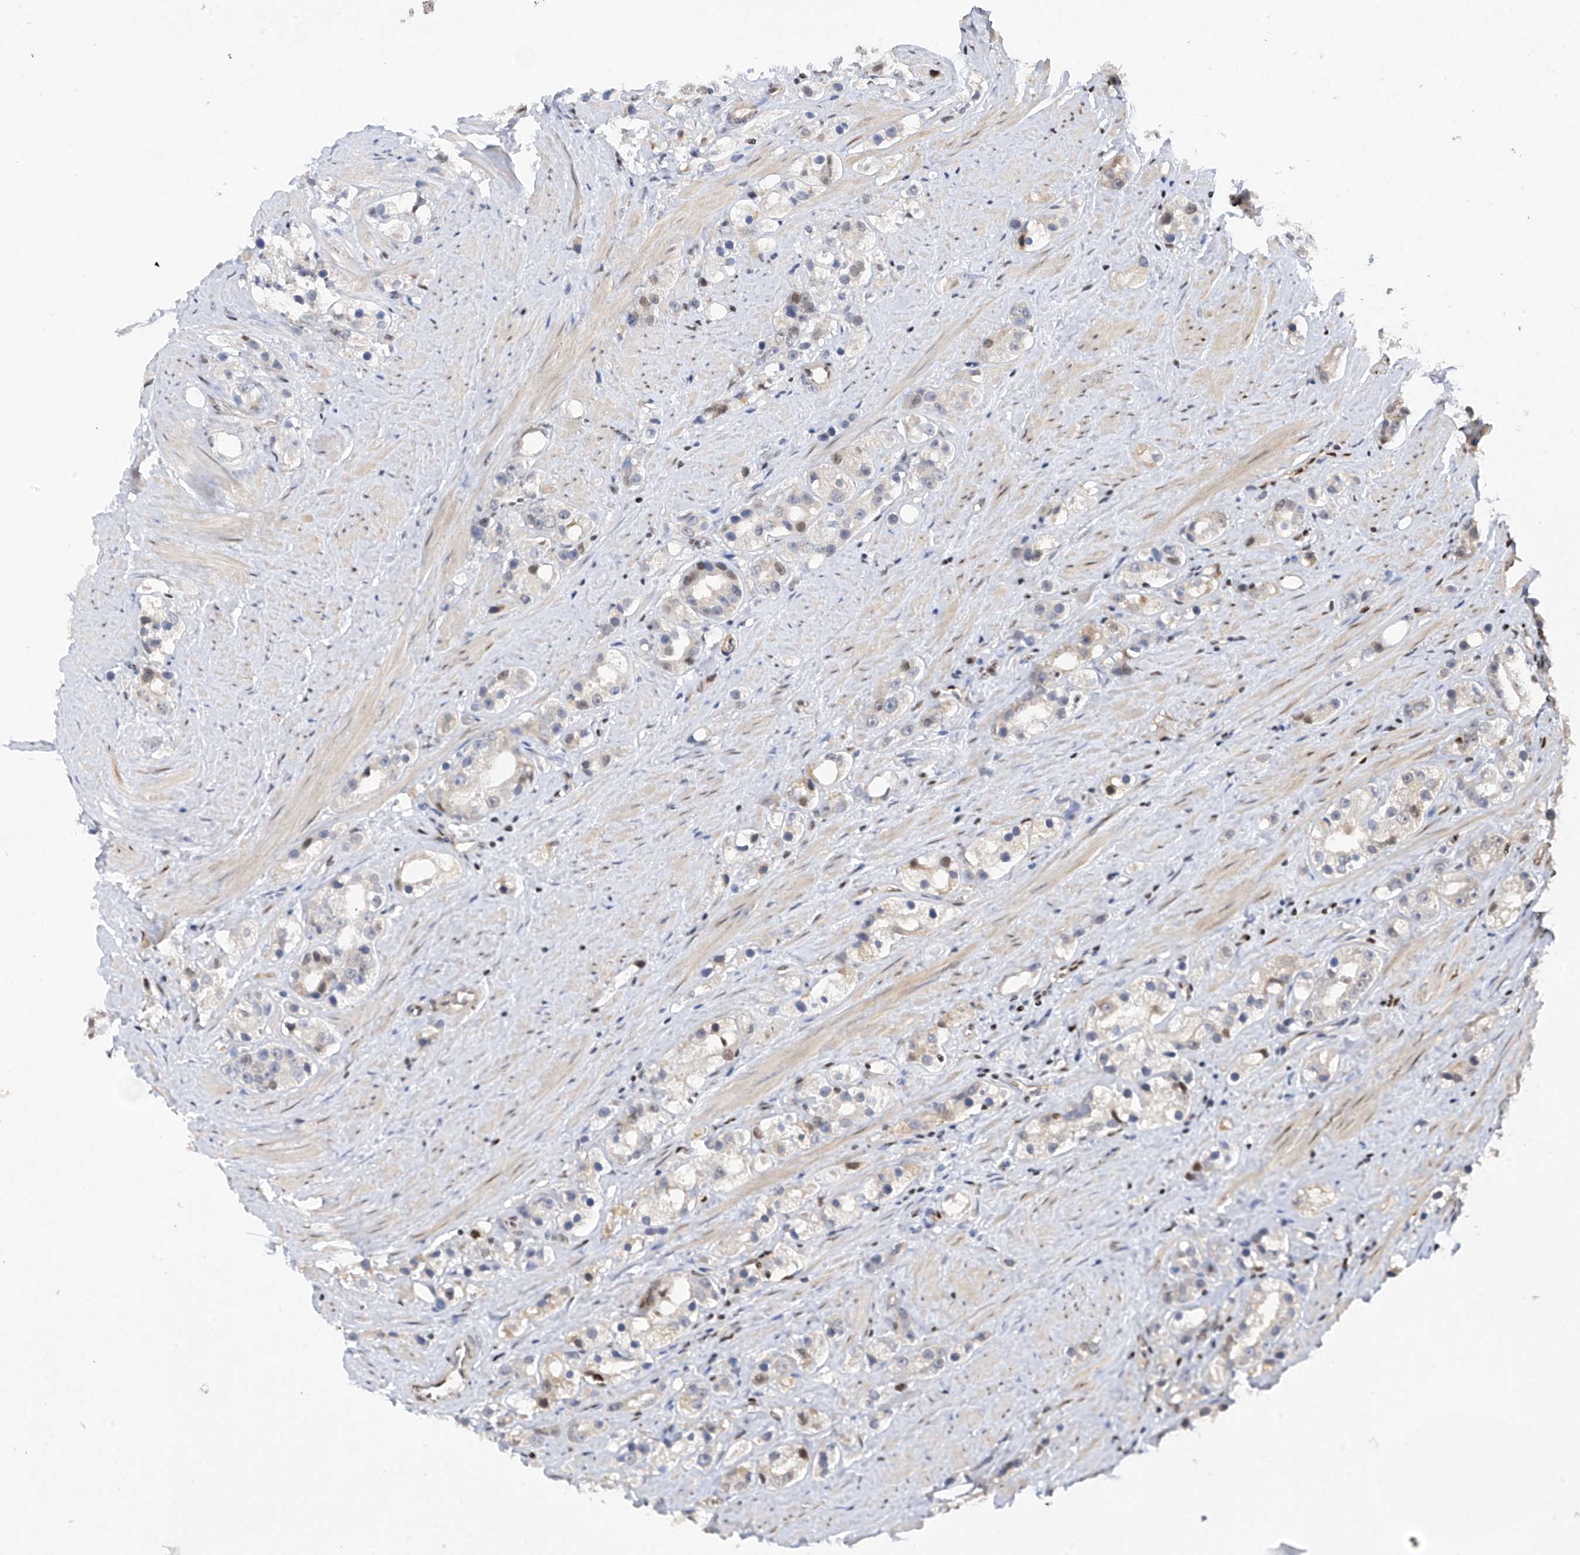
{"staining": {"intensity": "negative", "quantity": "none", "location": "none"}, "tissue": "prostate cancer", "cell_type": "Tumor cells", "image_type": "cancer", "snomed": [{"axis": "morphology", "description": "Adenocarcinoma, NOS"}, {"axis": "topography", "description": "Prostate"}], "caption": "Photomicrograph shows no protein staining in tumor cells of prostate adenocarcinoma tissue. (Stains: DAB (3,3'-diaminobenzidine) immunohistochemistry with hematoxylin counter stain, Microscopy: brightfield microscopy at high magnification).", "gene": "PMM1", "patient": {"sex": "male", "age": 79}}